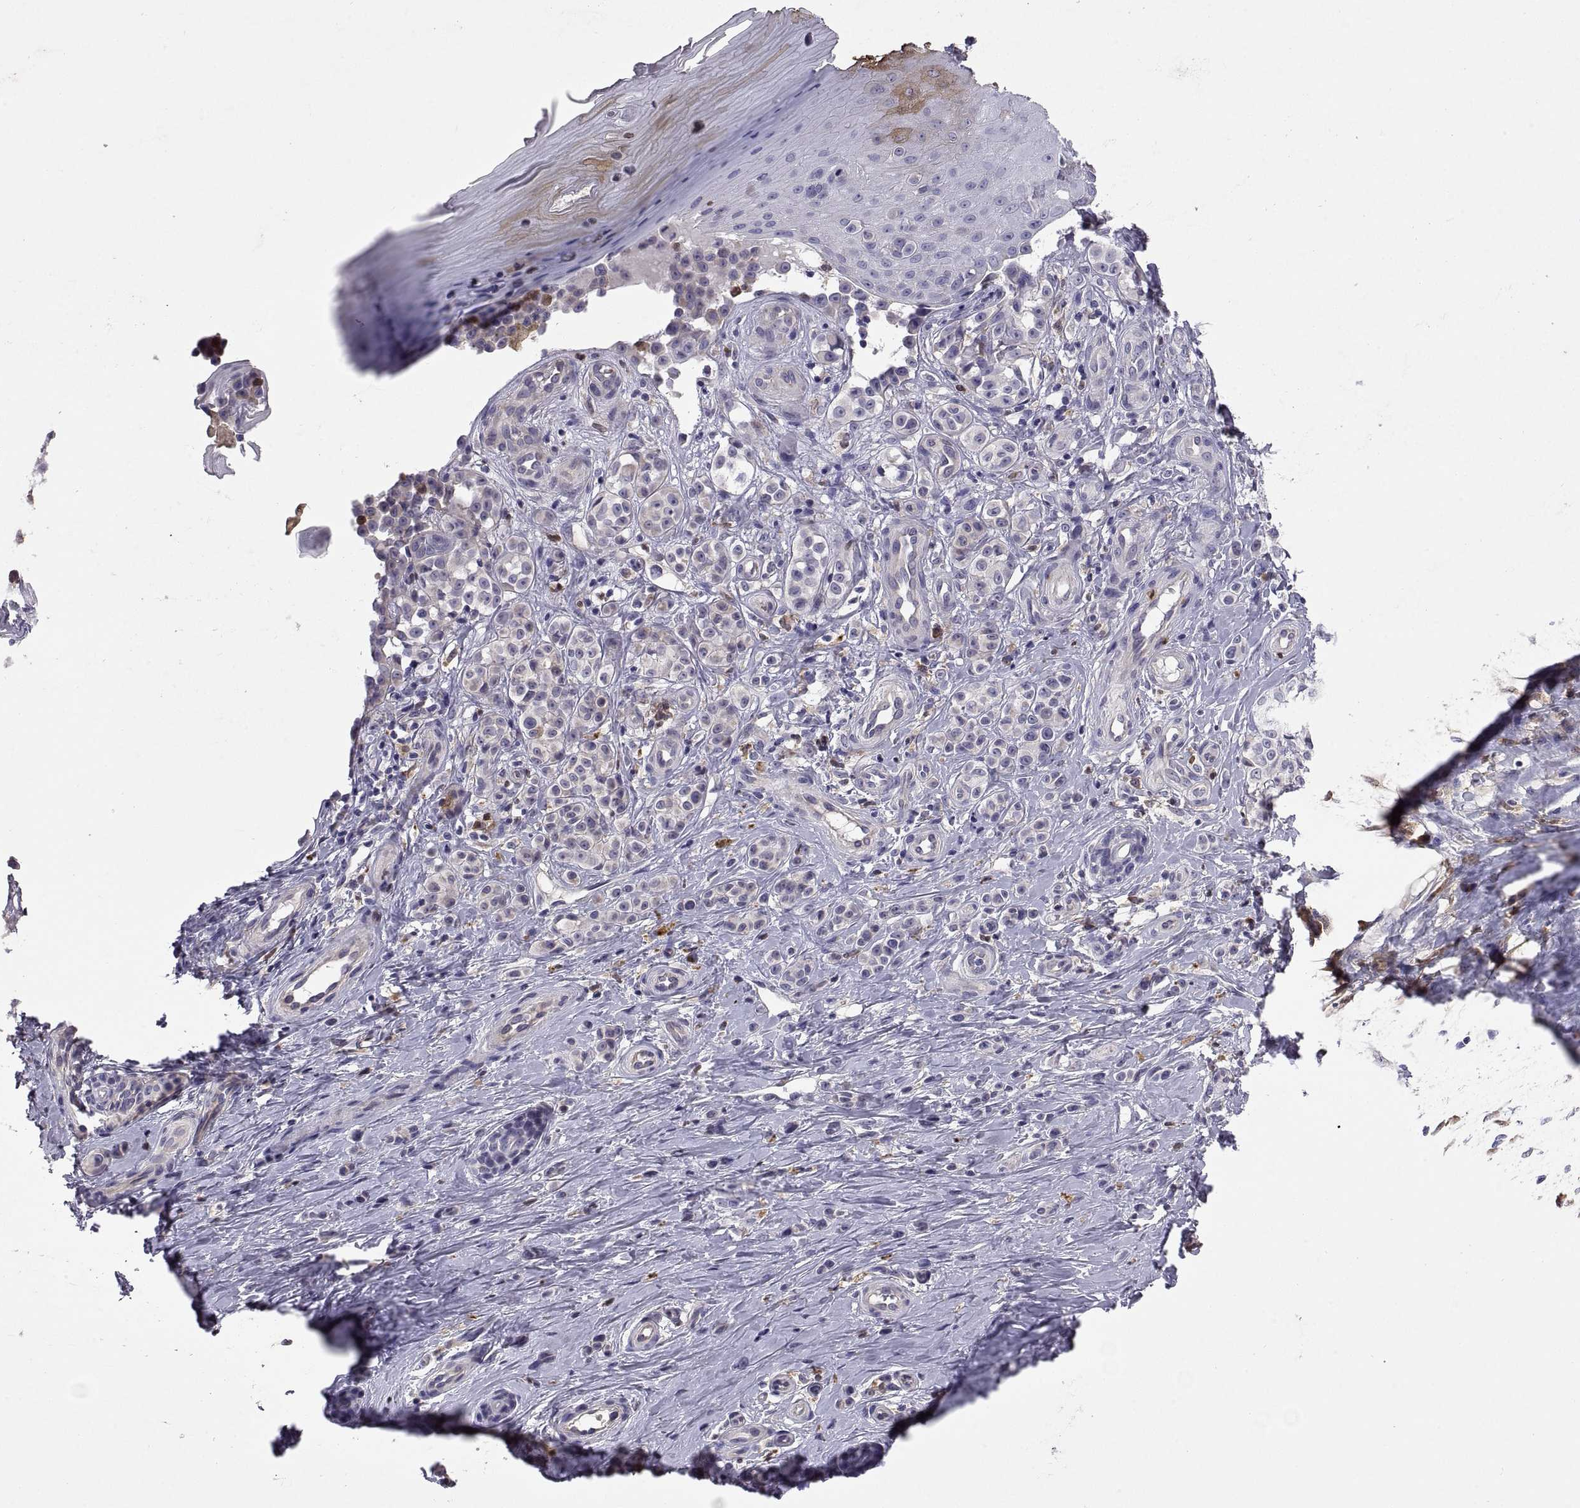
{"staining": {"intensity": "negative", "quantity": "none", "location": "none"}, "tissue": "melanoma", "cell_type": "Tumor cells", "image_type": "cancer", "snomed": [{"axis": "morphology", "description": "Malignant melanoma, NOS"}, {"axis": "topography", "description": "Skin"}], "caption": "Tumor cells show no significant protein staining in malignant melanoma.", "gene": "DOK3", "patient": {"sex": "female", "age": 76}}